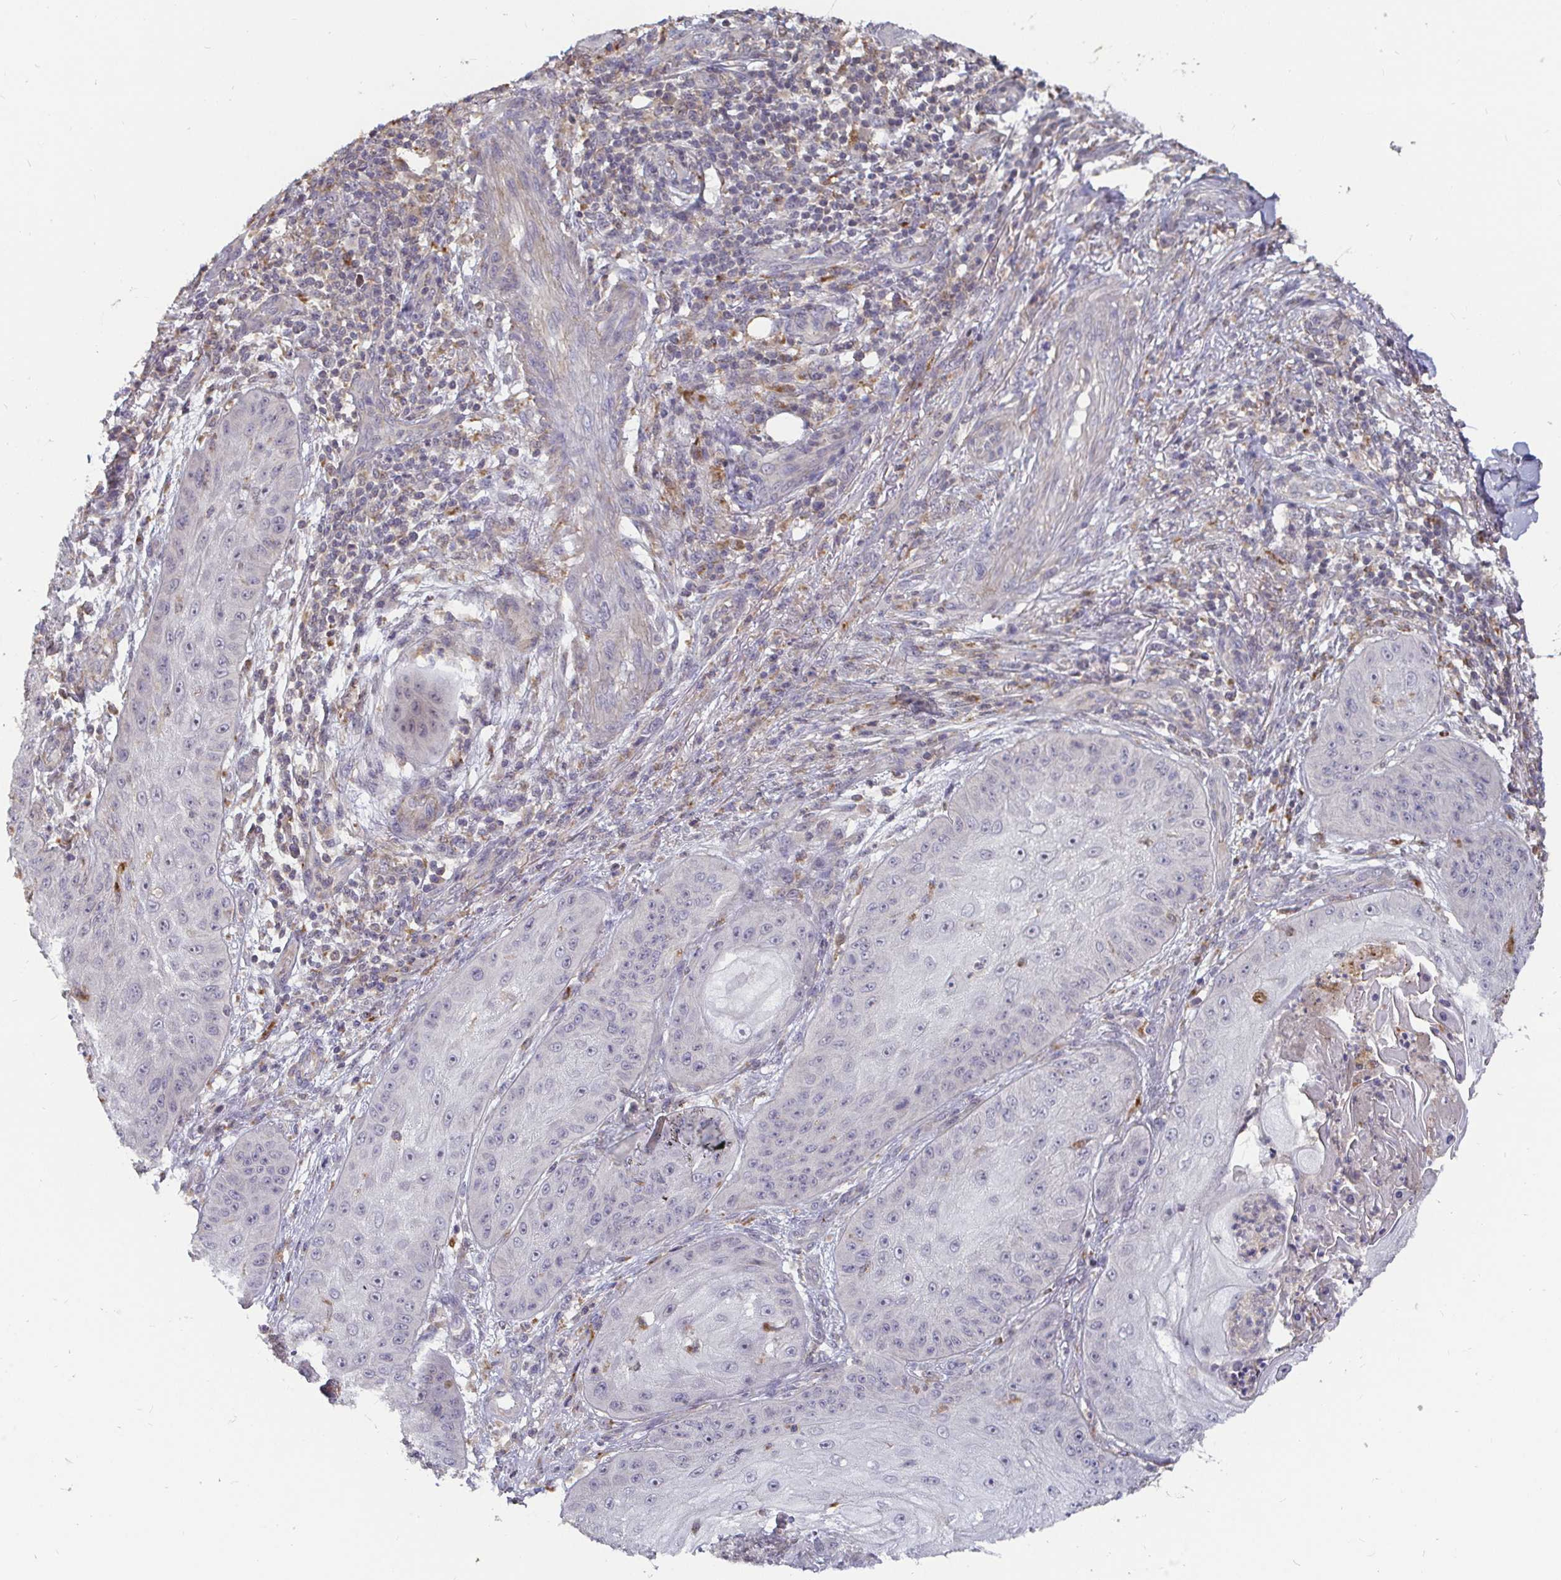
{"staining": {"intensity": "negative", "quantity": "none", "location": "none"}, "tissue": "skin cancer", "cell_type": "Tumor cells", "image_type": "cancer", "snomed": [{"axis": "morphology", "description": "Squamous cell carcinoma, NOS"}, {"axis": "topography", "description": "Skin"}], "caption": "High power microscopy image of an immunohistochemistry micrograph of skin cancer (squamous cell carcinoma), revealing no significant staining in tumor cells.", "gene": "CDH18", "patient": {"sex": "male", "age": 70}}